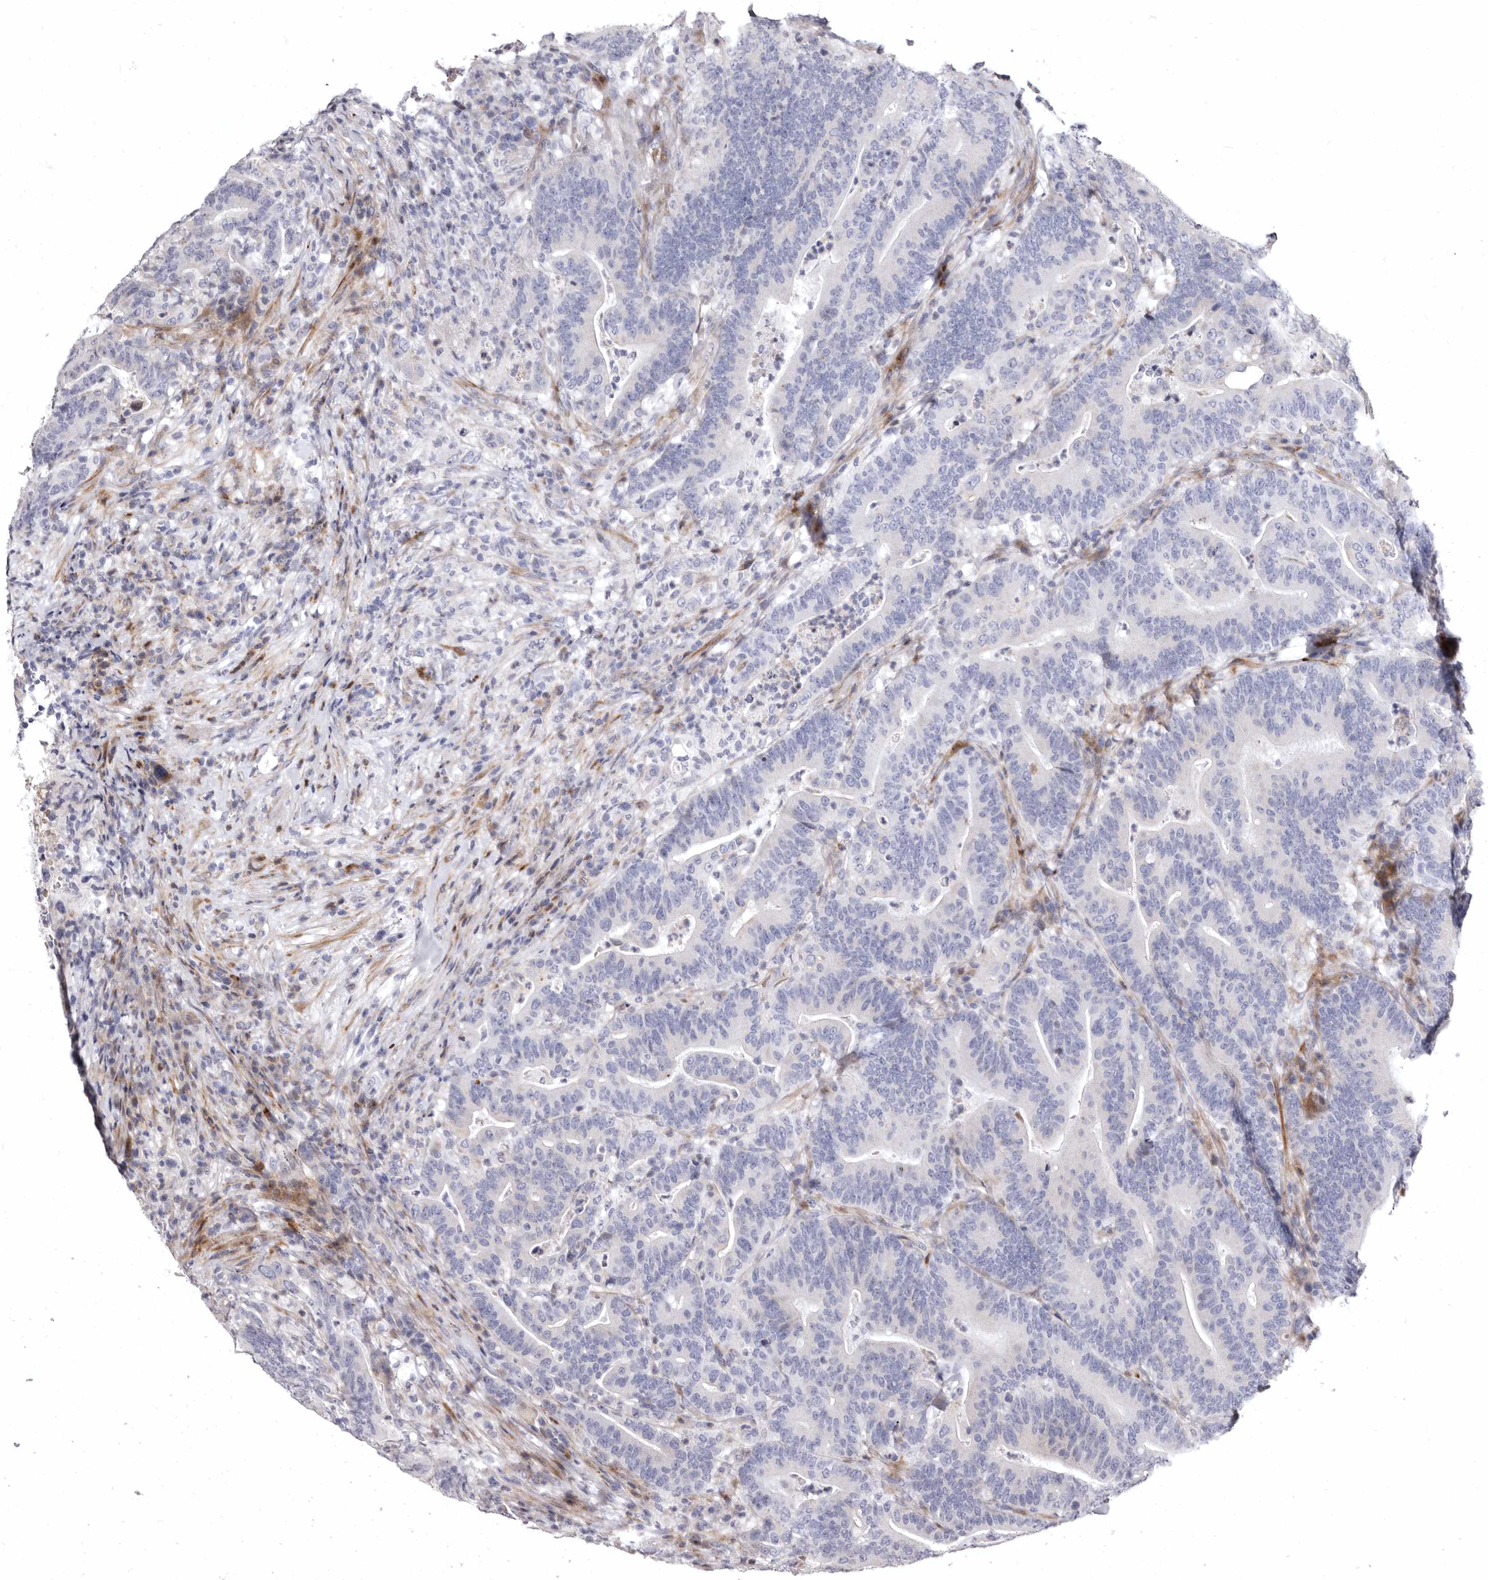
{"staining": {"intensity": "negative", "quantity": "none", "location": "none"}, "tissue": "colorectal cancer", "cell_type": "Tumor cells", "image_type": "cancer", "snomed": [{"axis": "morphology", "description": "Adenocarcinoma, NOS"}, {"axis": "topography", "description": "Colon"}], "caption": "This is an immunohistochemistry histopathology image of human colorectal adenocarcinoma. There is no positivity in tumor cells.", "gene": "AIDA", "patient": {"sex": "female", "age": 66}}